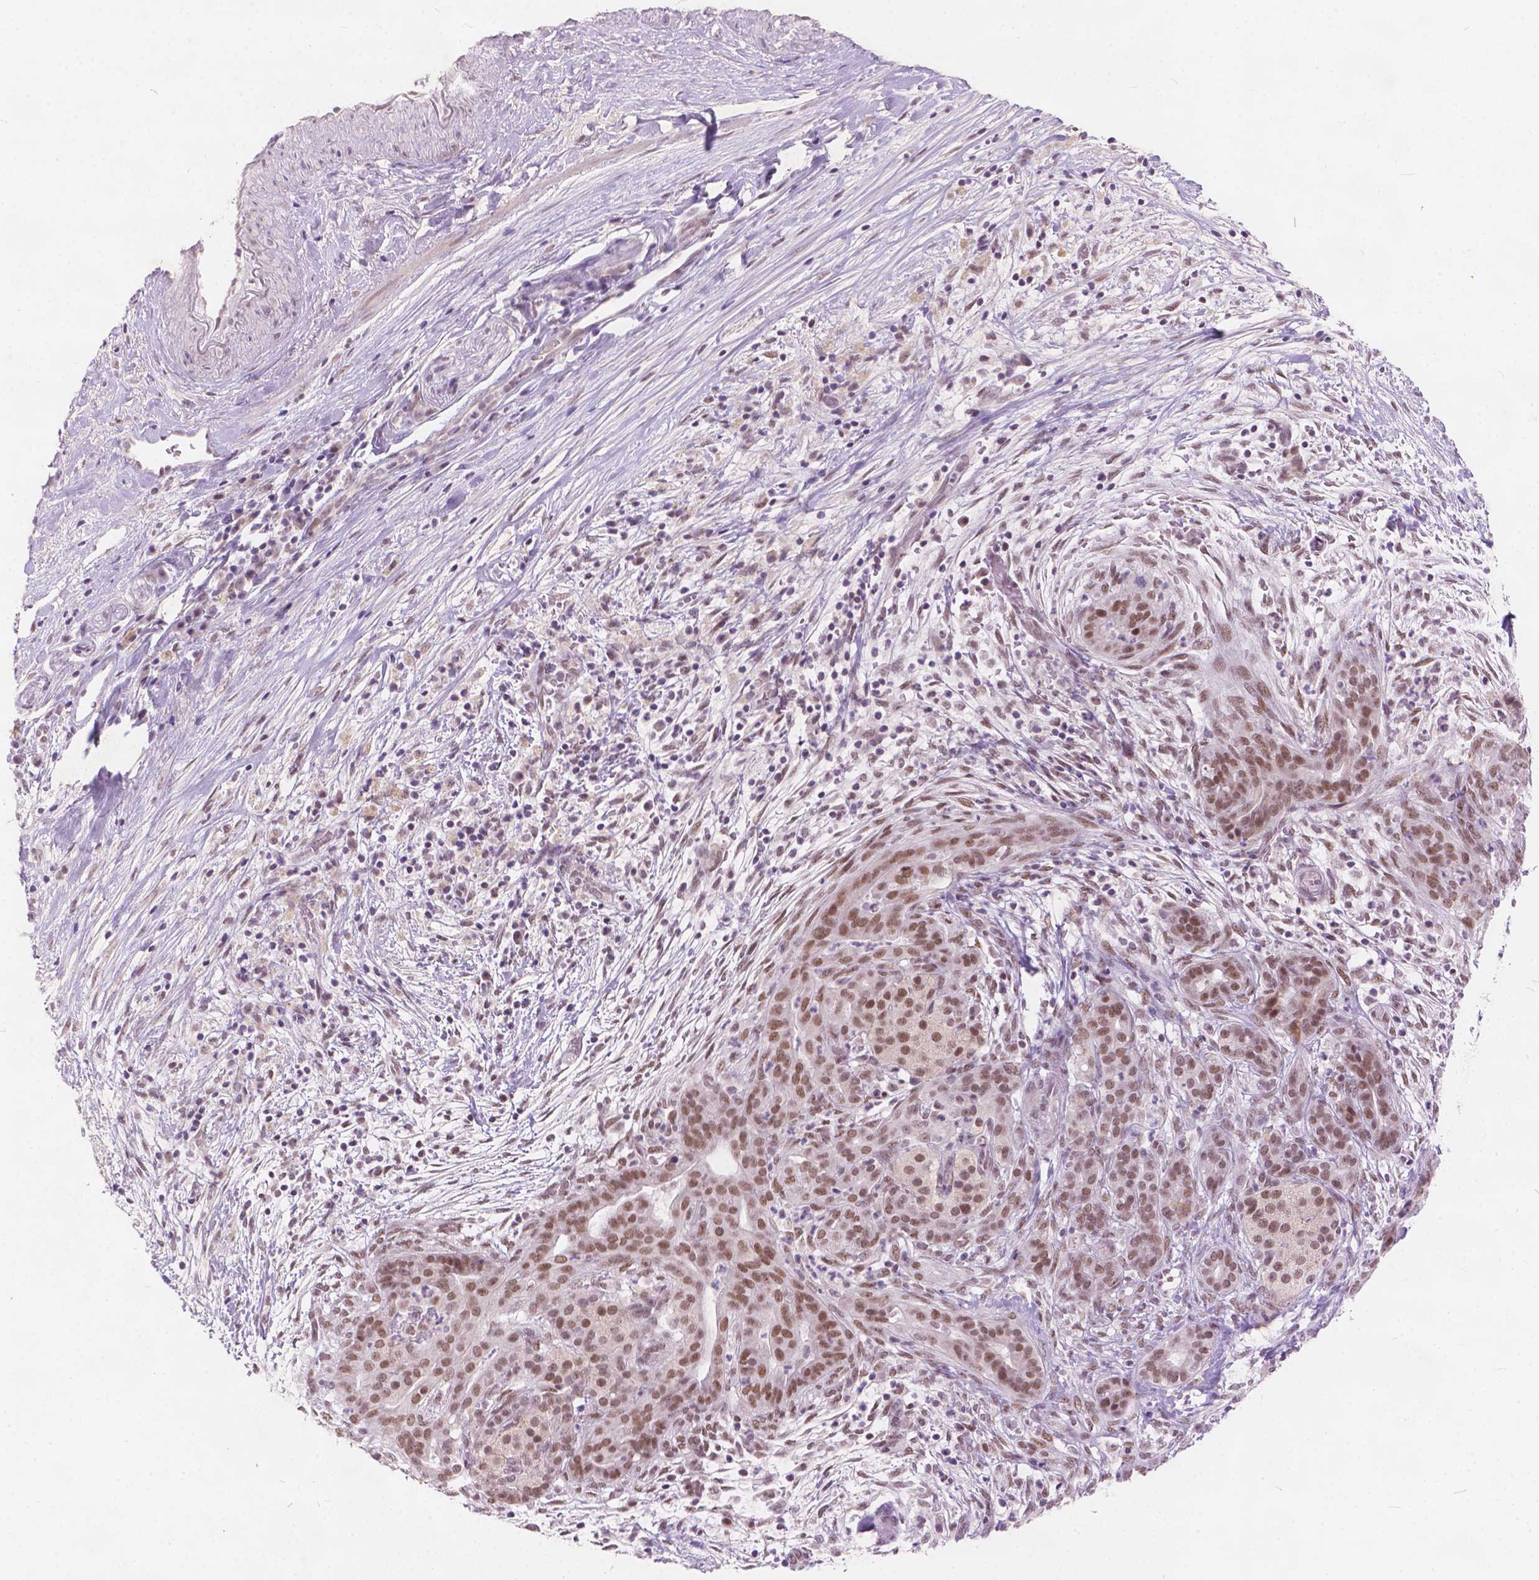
{"staining": {"intensity": "moderate", "quantity": ">75%", "location": "nuclear"}, "tissue": "pancreatic cancer", "cell_type": "Tumor cells", "image_type": "cancer", "snomed": [{"axis": "morphology", "description": "Adenocarcinoma, NOS"}, {"axis": "topography", "description": "Pancreas"}], "caption": "Protein analysis of pancreatic cancer (adenocarcinoma) tissue reveals moderate nuclear expression in about >75% of tumor cells.", "gene": "FAM53A", "patient": {"sex": "male", "age": 44}}